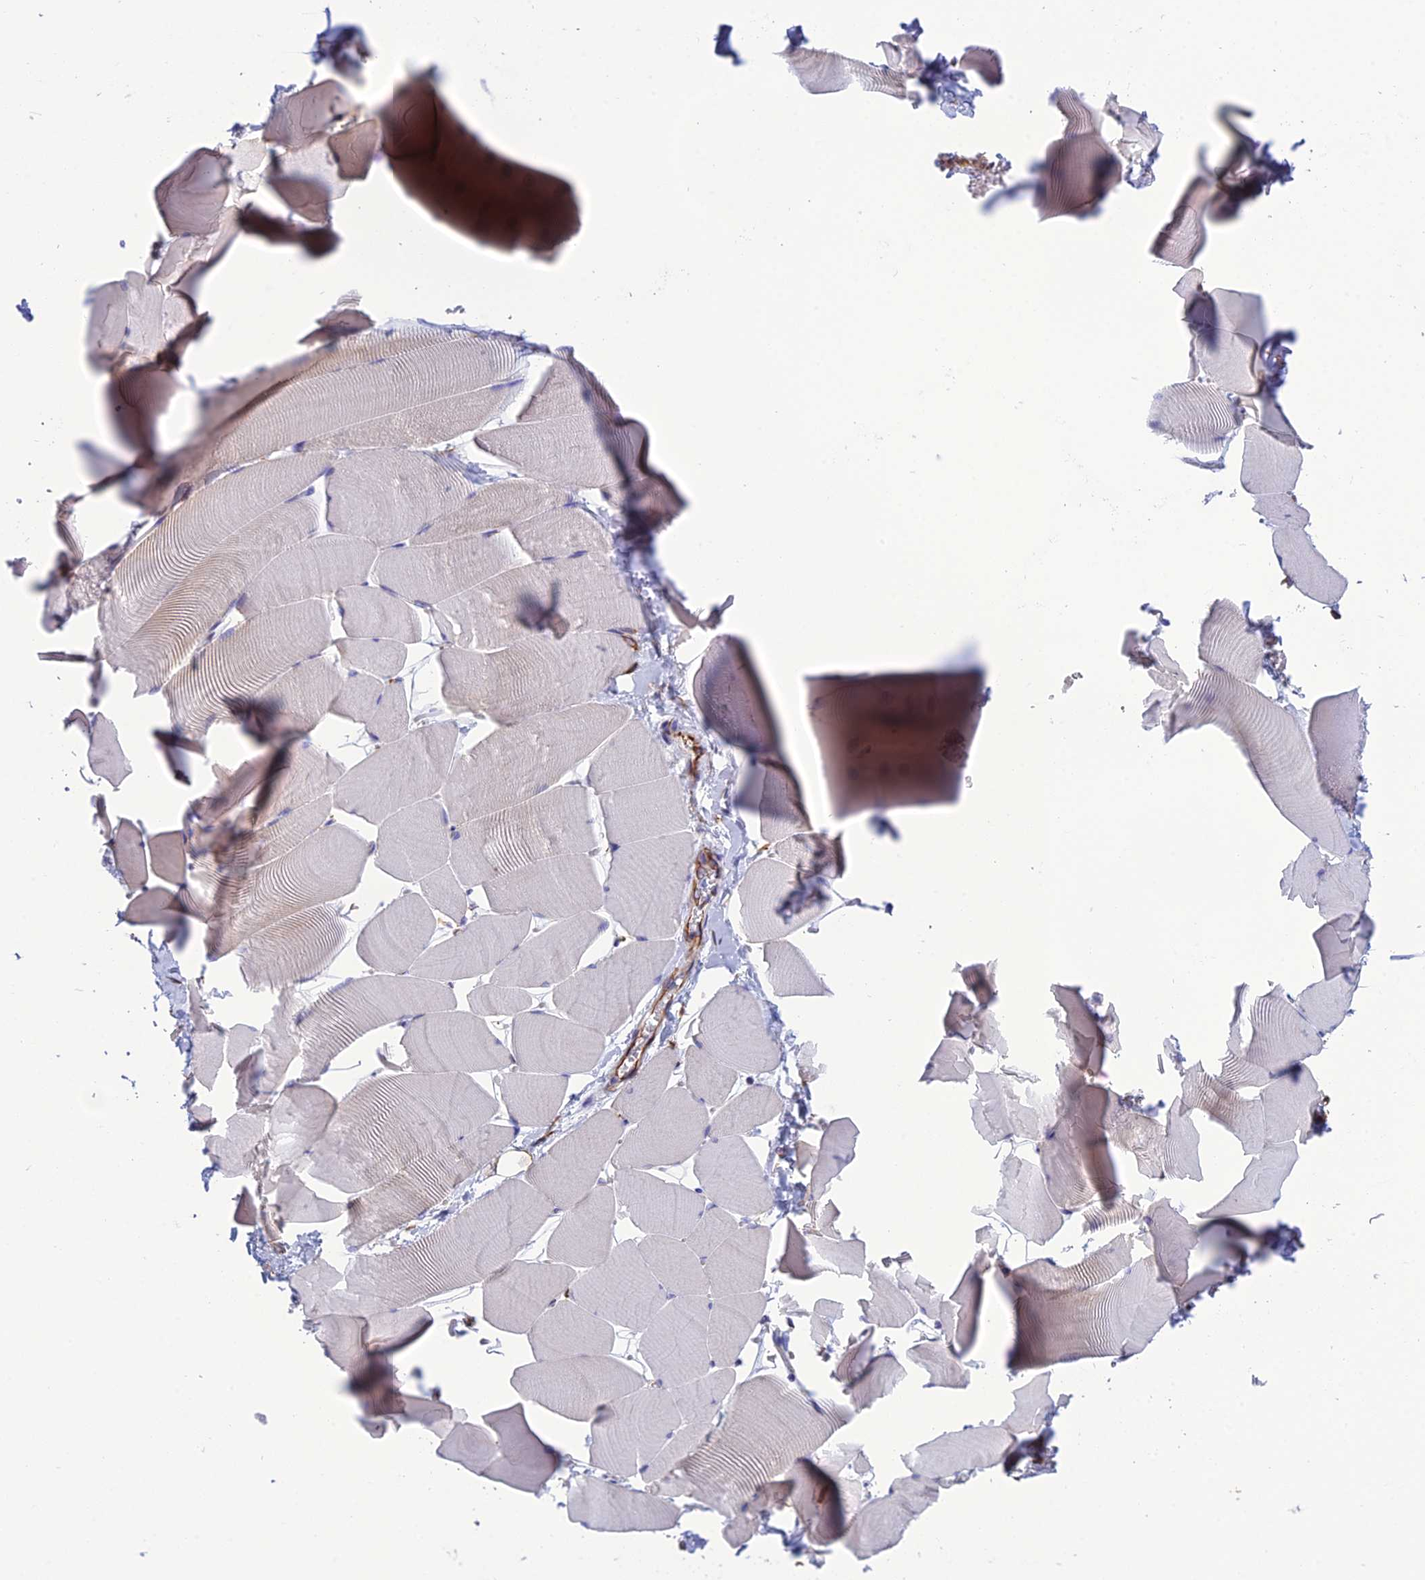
{"staining": {"intensity": "negative", "quantity": "none", "location": "none"}, "tissue": "skeletal muscle", "cell_type": "Myocytes", "image_type": "normal", "snomed": [{"axis": "morphology", "description": "Normal tissue, NOS"}, {"axis": "topography", "description": "Skeletal muscle"}], "caption": "High power microscopy histopathology image of an immunohistochemistry photomicrograph of normal skeletal muscle, revealing no significant expression in myocytes. (Brightfield microscopy of DAB (3,3'-diaminobenzidine) immunohistochemistry (IHC) at high magnification).", "gene": "FBXL20", "patient": {"sex": "male", "age": 25}}